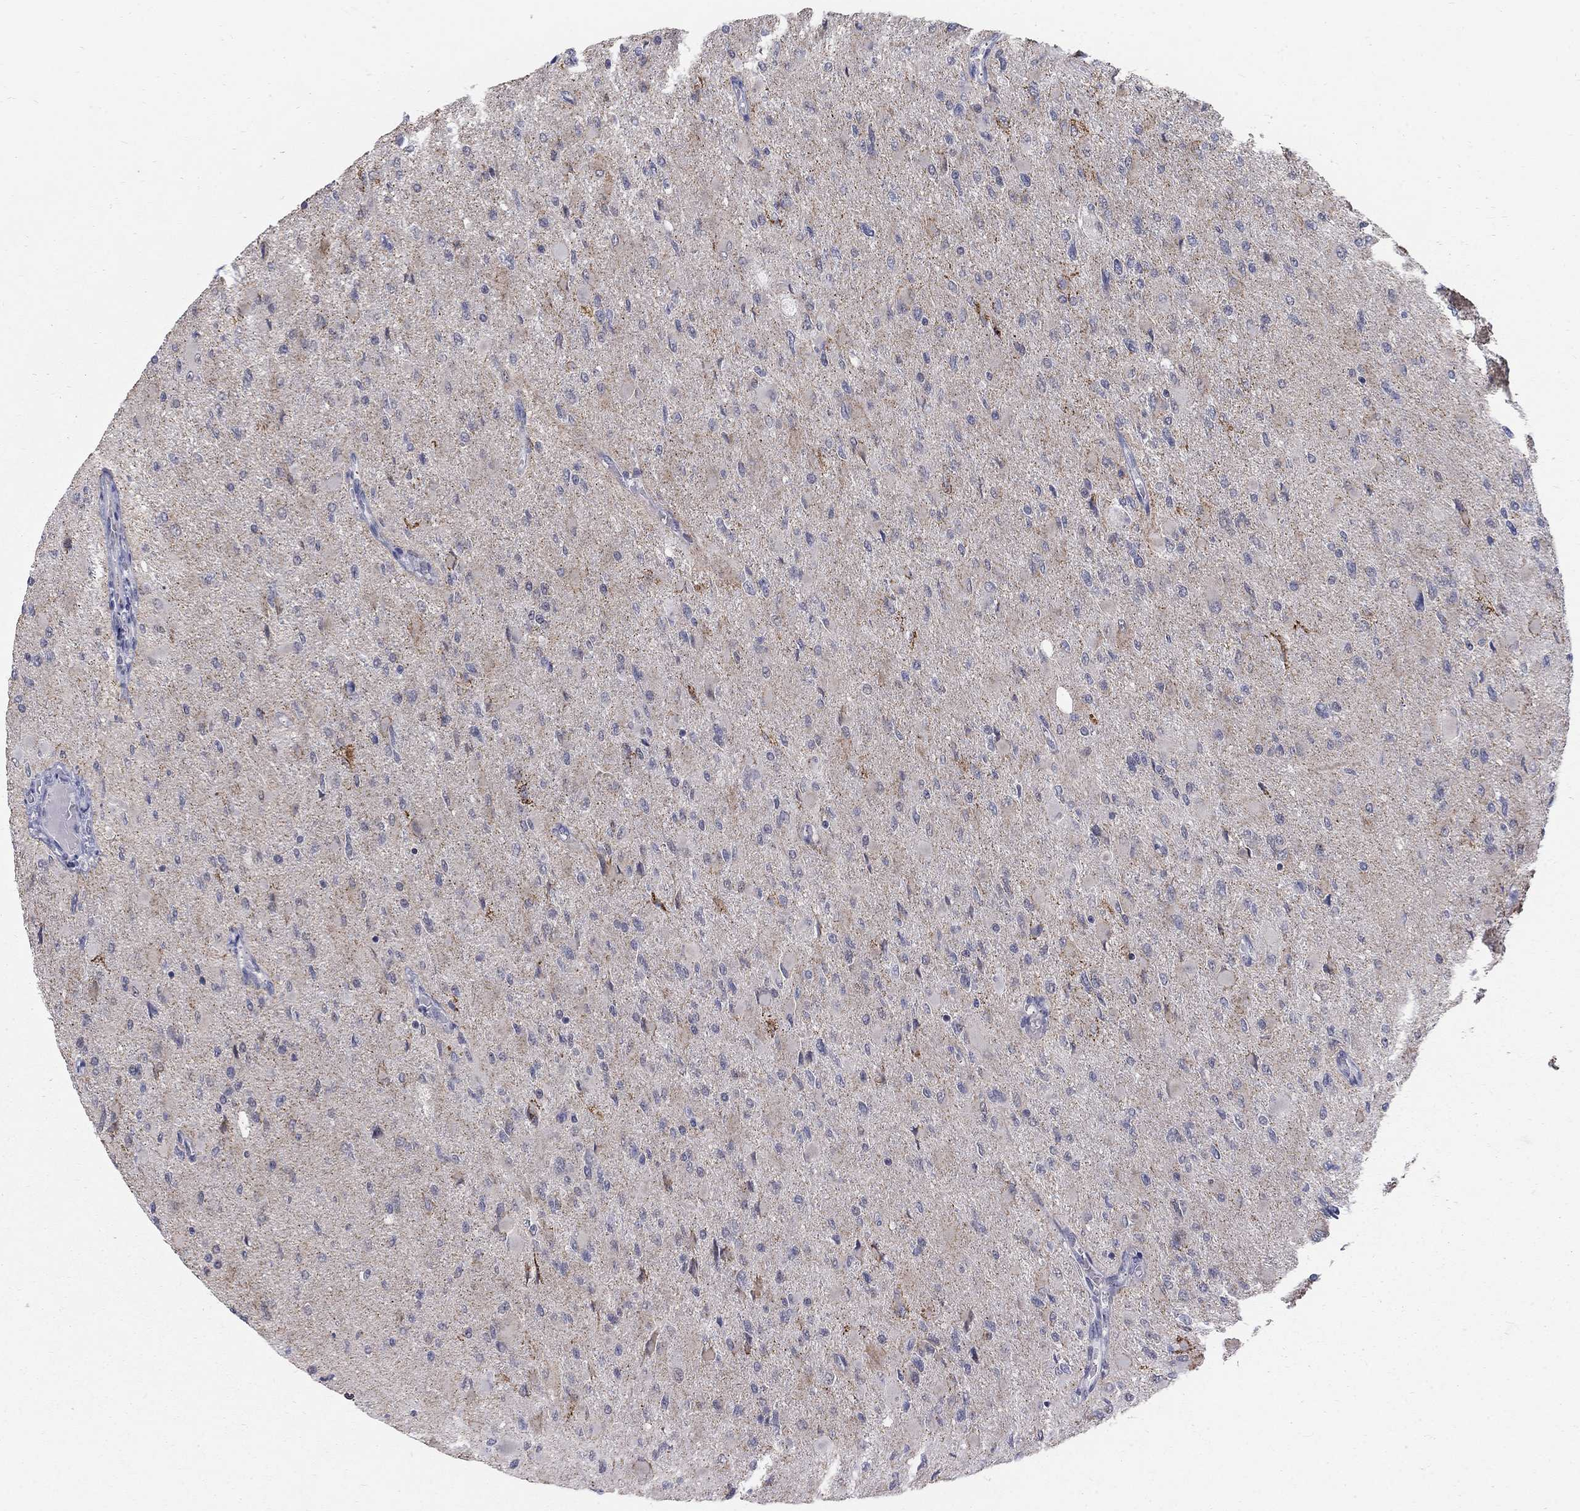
{"staining": {"intensity": "negative", "quantity": "none", "location": "none"}, "tissue": "glioma", "cell_type": "Tumor cells", "image_type": "cancer", "snomed": [{"axis": "morphology", "description": "Glioma, malignant, High grade"}, {"axis": "topography", "description": "Cerebral cortex"}], "caption": "This is an immunohistochemistry (IHC) photomicrograph of human glioma. There is no positivity in tumor cells.", "gene": "GCFC2", "patient": {"sex": "female", "age": 36}}